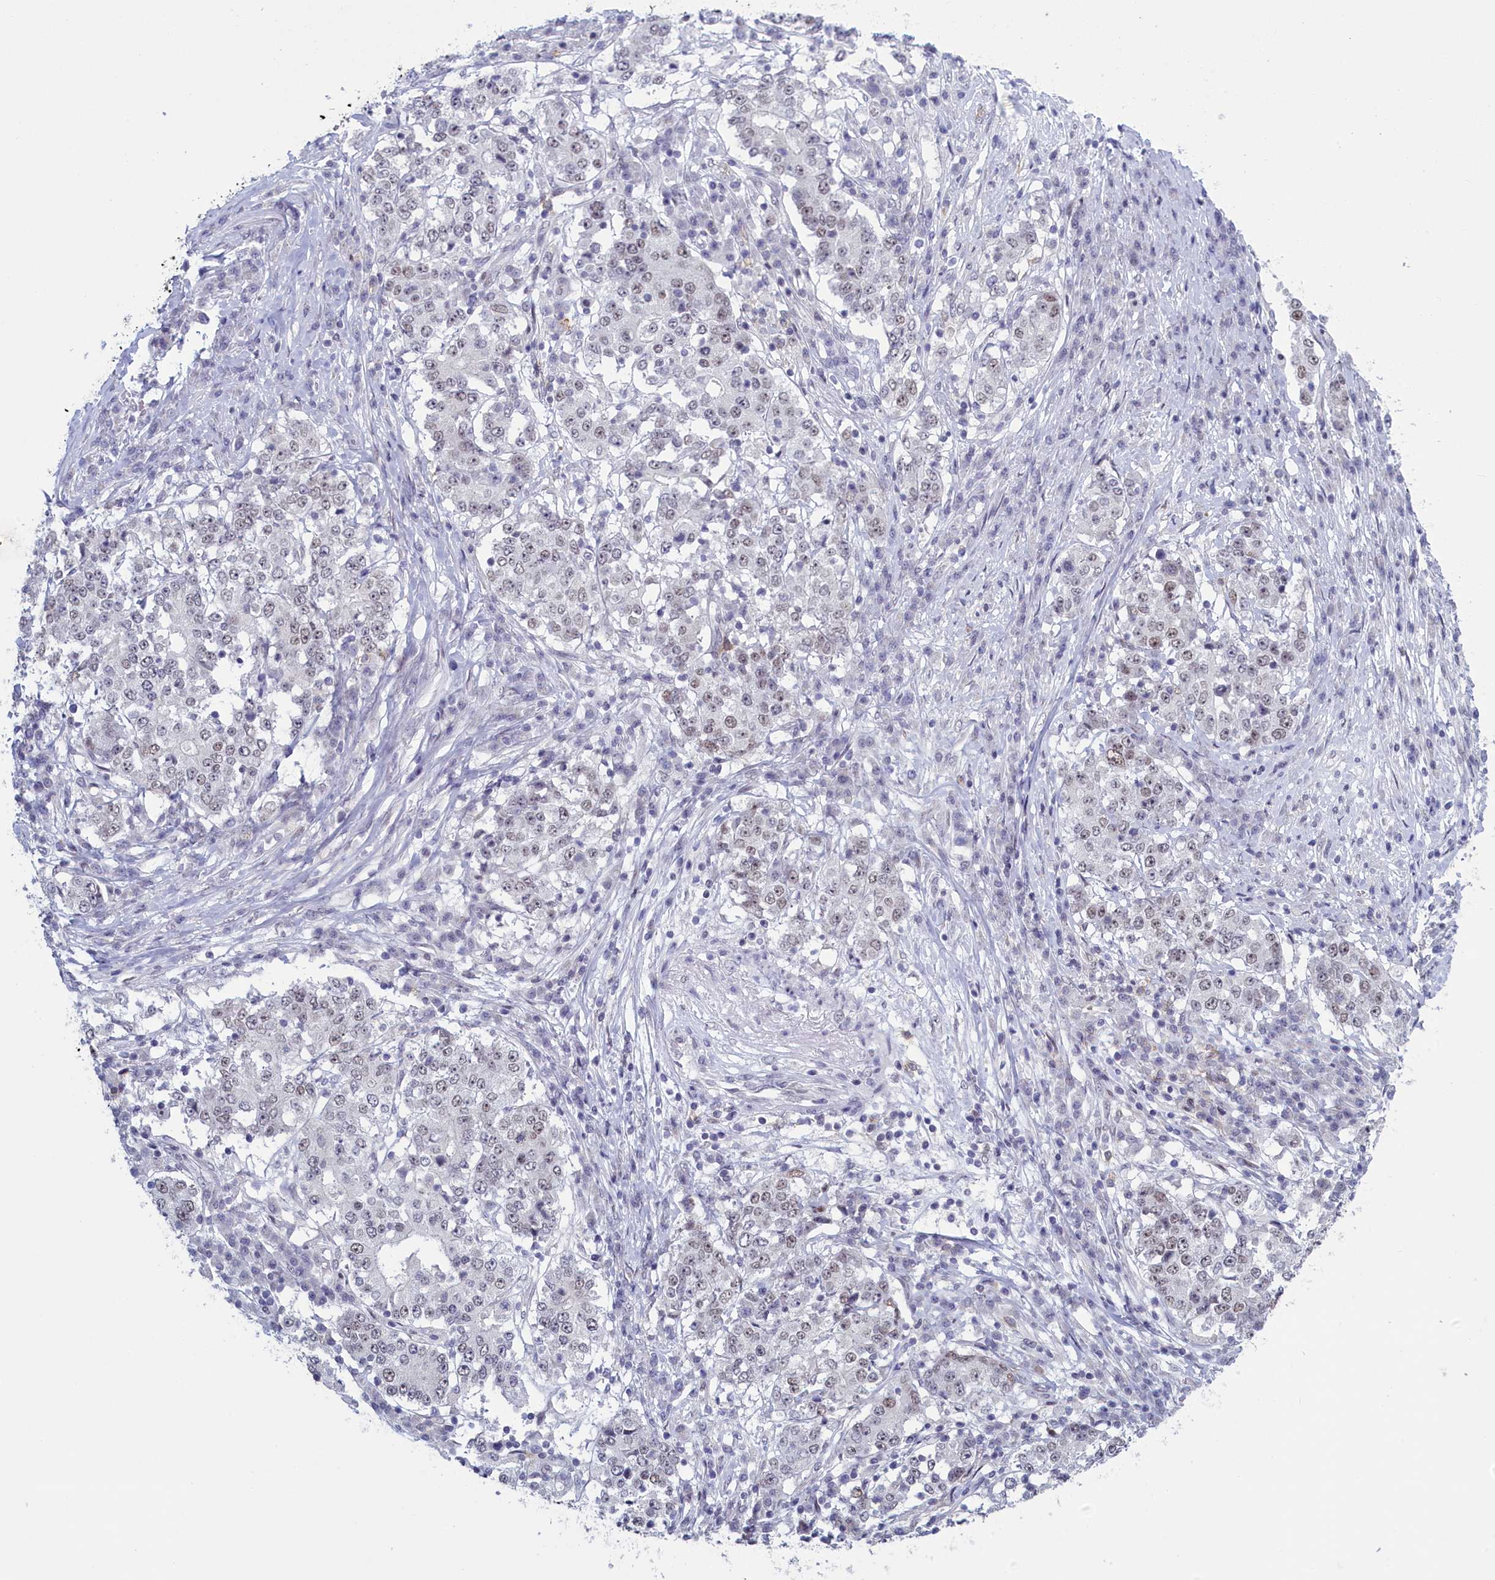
{"staining": {"intensity": "weak", "quantity": "<25%", "location": "nuclear"}, "tissue": "stomach cancer", "cell_type": "Tumor cells", "image_type": "cancer", "snomed": [{"axis": "morphology", "description": "Adenocarcinoma, NOS"}, {"axis": "topography", "description": "Stomach"}], "caption": "Immunohistochemistry photomicrograph of neoplastic tissue: stomach cancer stained with DAB (3,3'-diaminobenzidine) demonstrates no significant protein staining in tumor cells.", "gene": "ATF7IP2", "patient": {"sex": "male", "age": 59}}